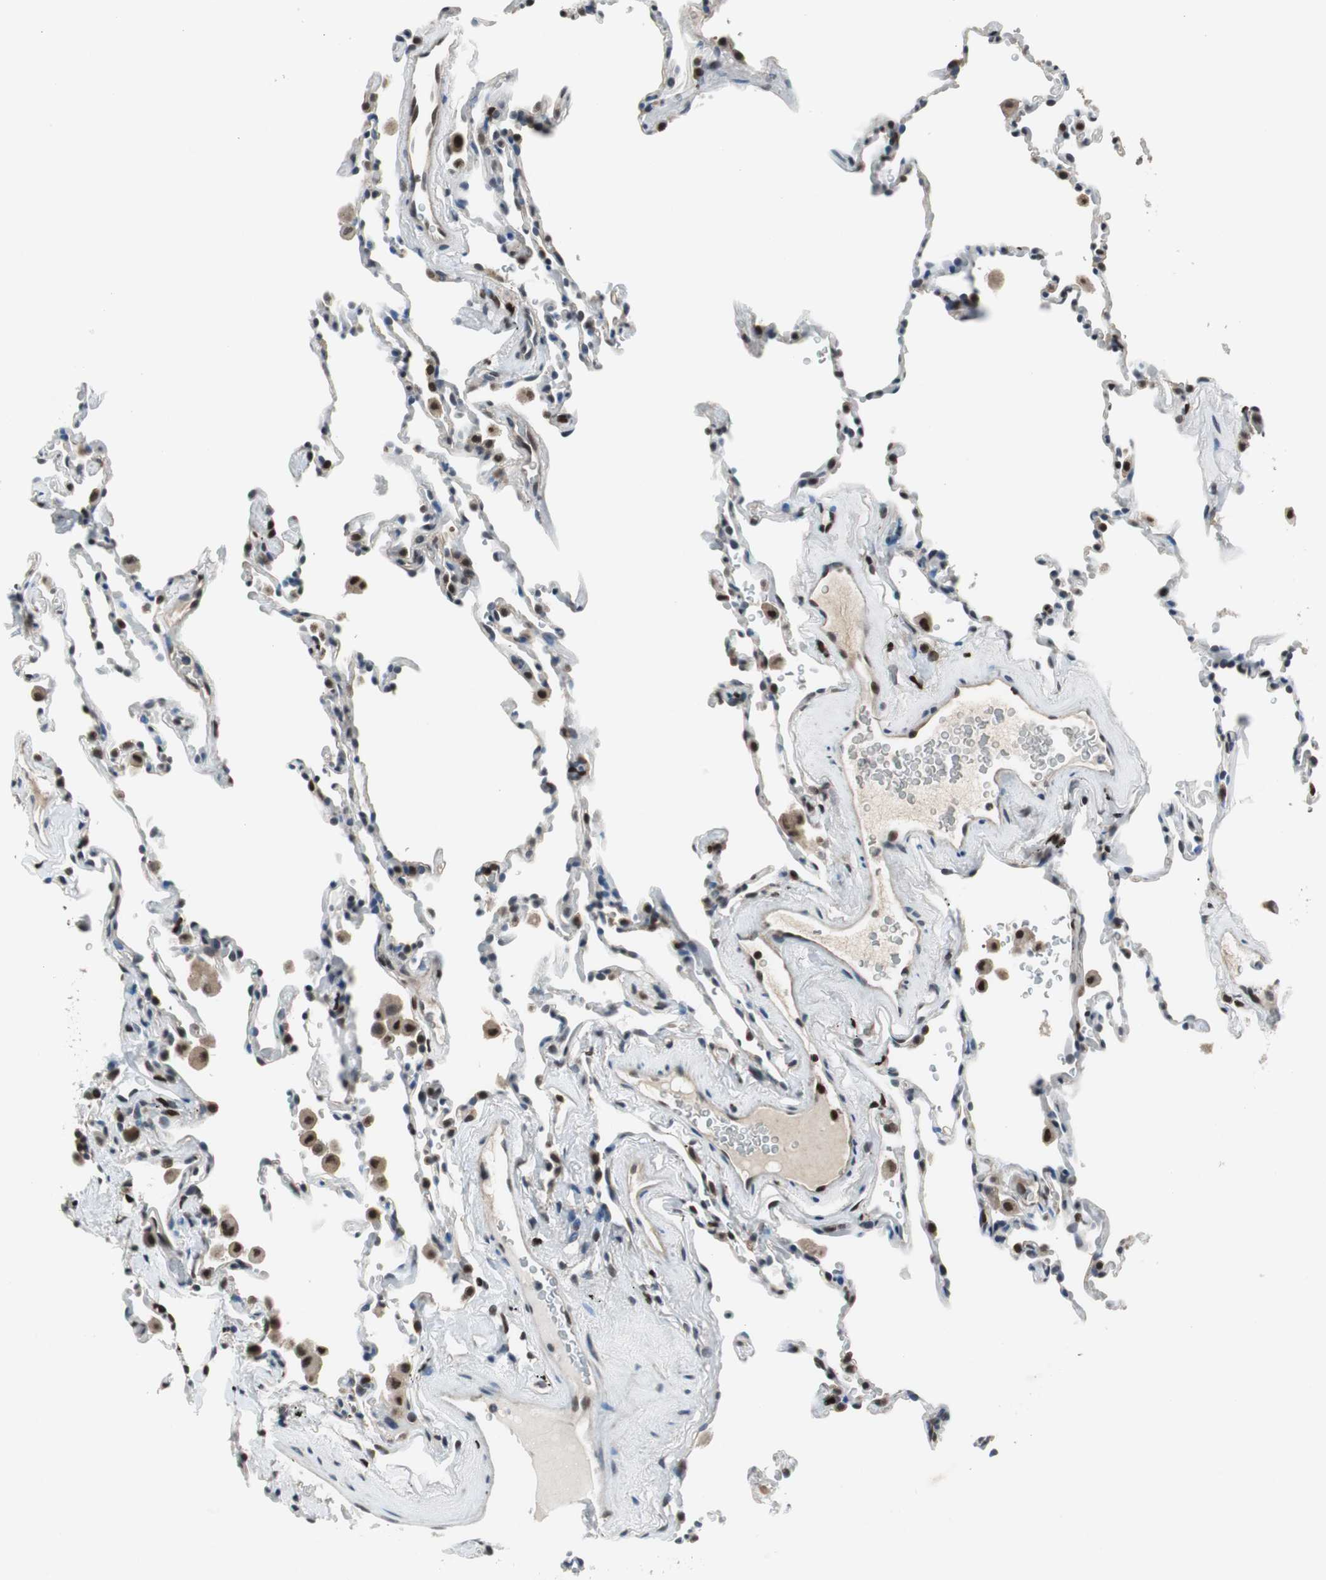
{"staining": {"intensity": "negative", "quantity": "none", "location": "none"}, "tissue": "lung", "cell_type": "Alveolar cells", "image_type": "normal", "snomed": [{"axis": "morphology", "description": "Normal tissue, NOS"}, {"axis": "morphology", "description": "Soft tissue tumor metastatic"}, {"axis": "topography", "description": "Lung"}], "caption": "High magnification brightfield microscopy of normal lung stained with DAB (3,3'-diaminobenzidine) (brown) and counterstained with hematoxylin (blue): alveolar cells show no significant staining.", "gene": "MAFB", "patient": {"sex": "male", "age": 59}}